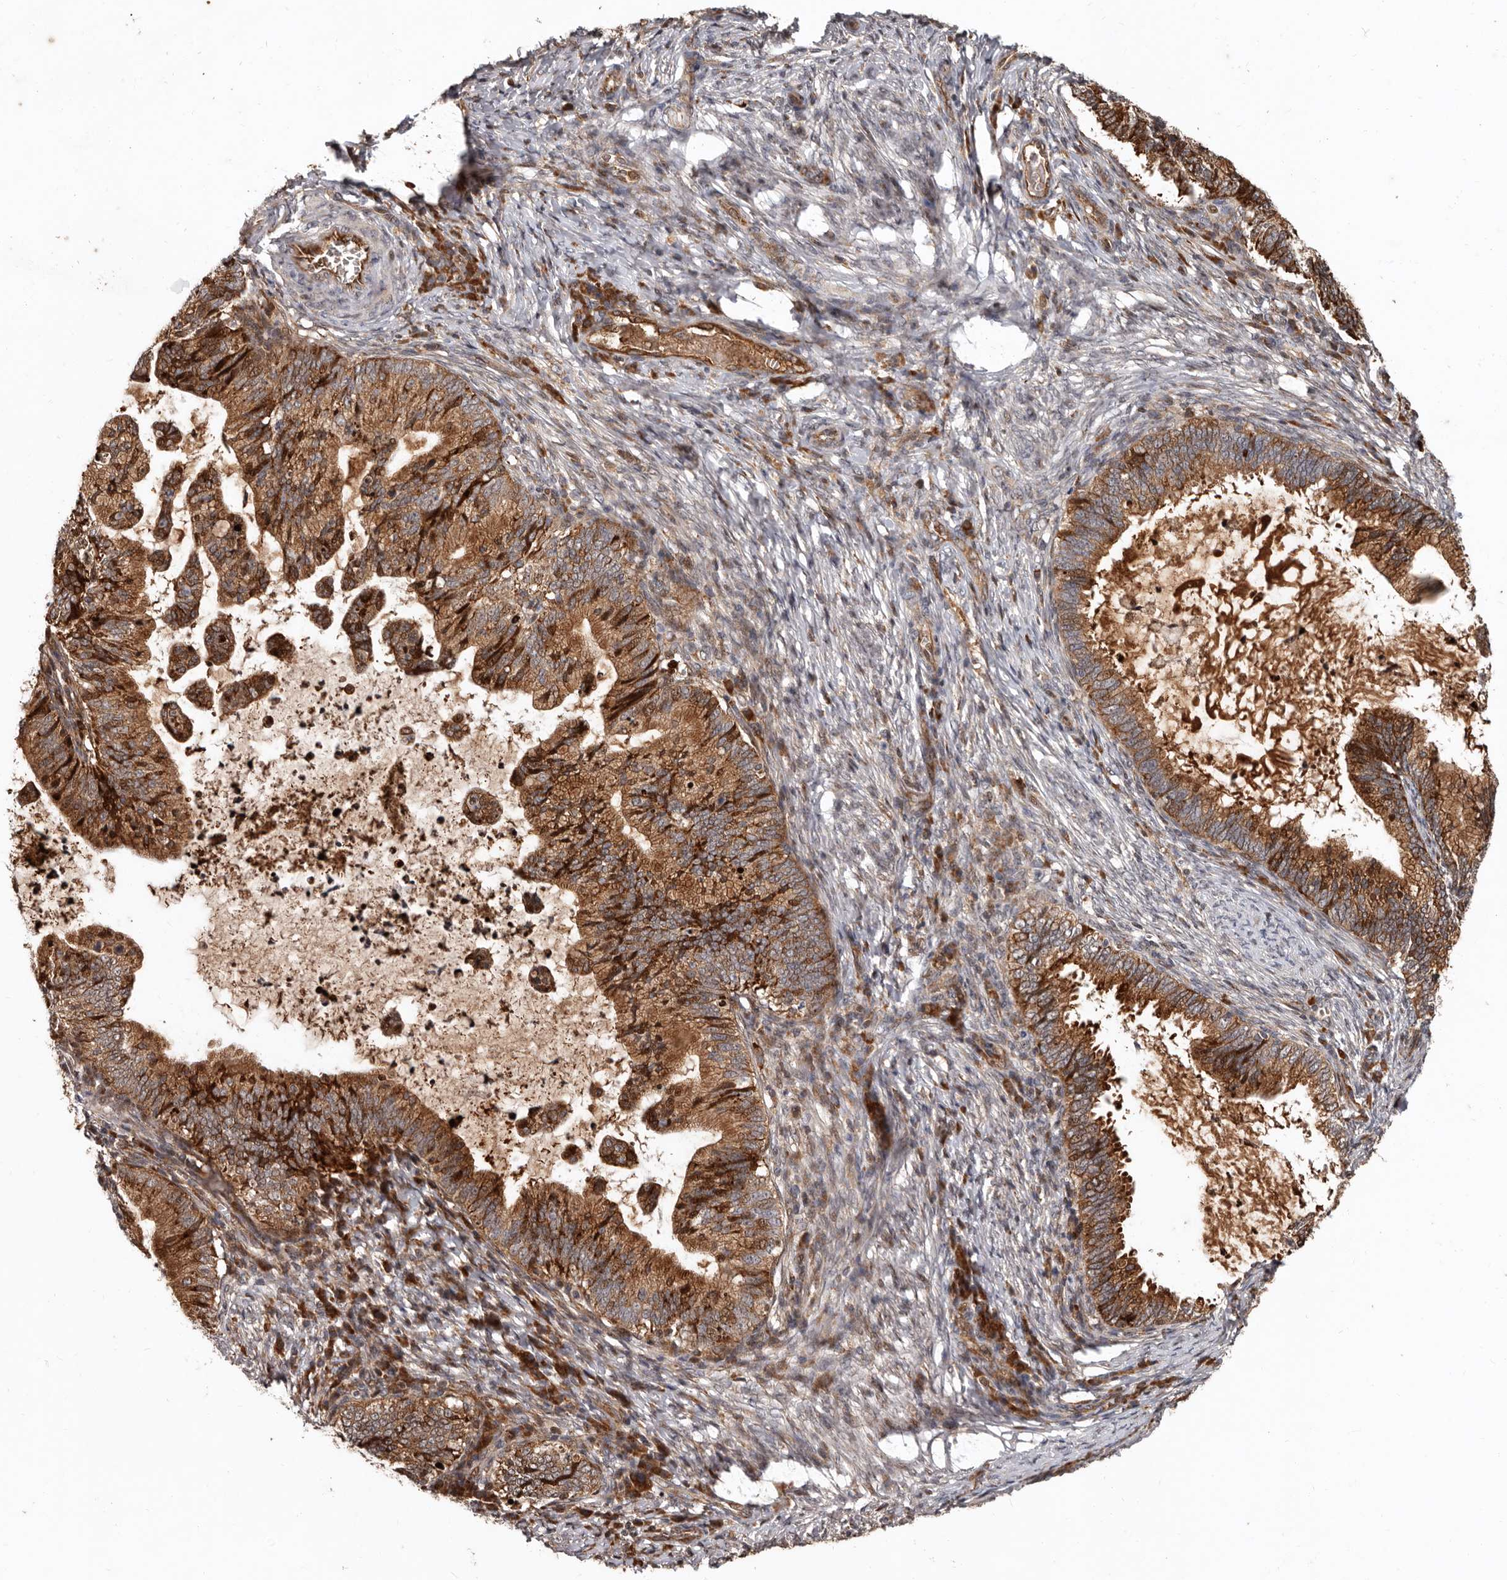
{"staining": {"intensity": "moderate", "quantity": ">75%", "location": "cytoplasmic/membranous"}, "tissue": "cervical cancer", "cell_type": "Tumor cells", "image_type": "cancer", "snomed": [{"axis": "morphology", "description": "Adenocarcinoma, NOS"}, {"axis": "topography", "description": "Cervix"}], "caption": "This histopathology image demonstrates adenocarcinoma (cervical) stained with immunohistochemistry (IHC) to label a protein in brown. The cytoplasmic/membranous of tumor cells show moderate positivity for the protein. Nuclei are counter-stained blue.", "gene": "WEE2", "patient": {"sex": "female", "age": 36}}